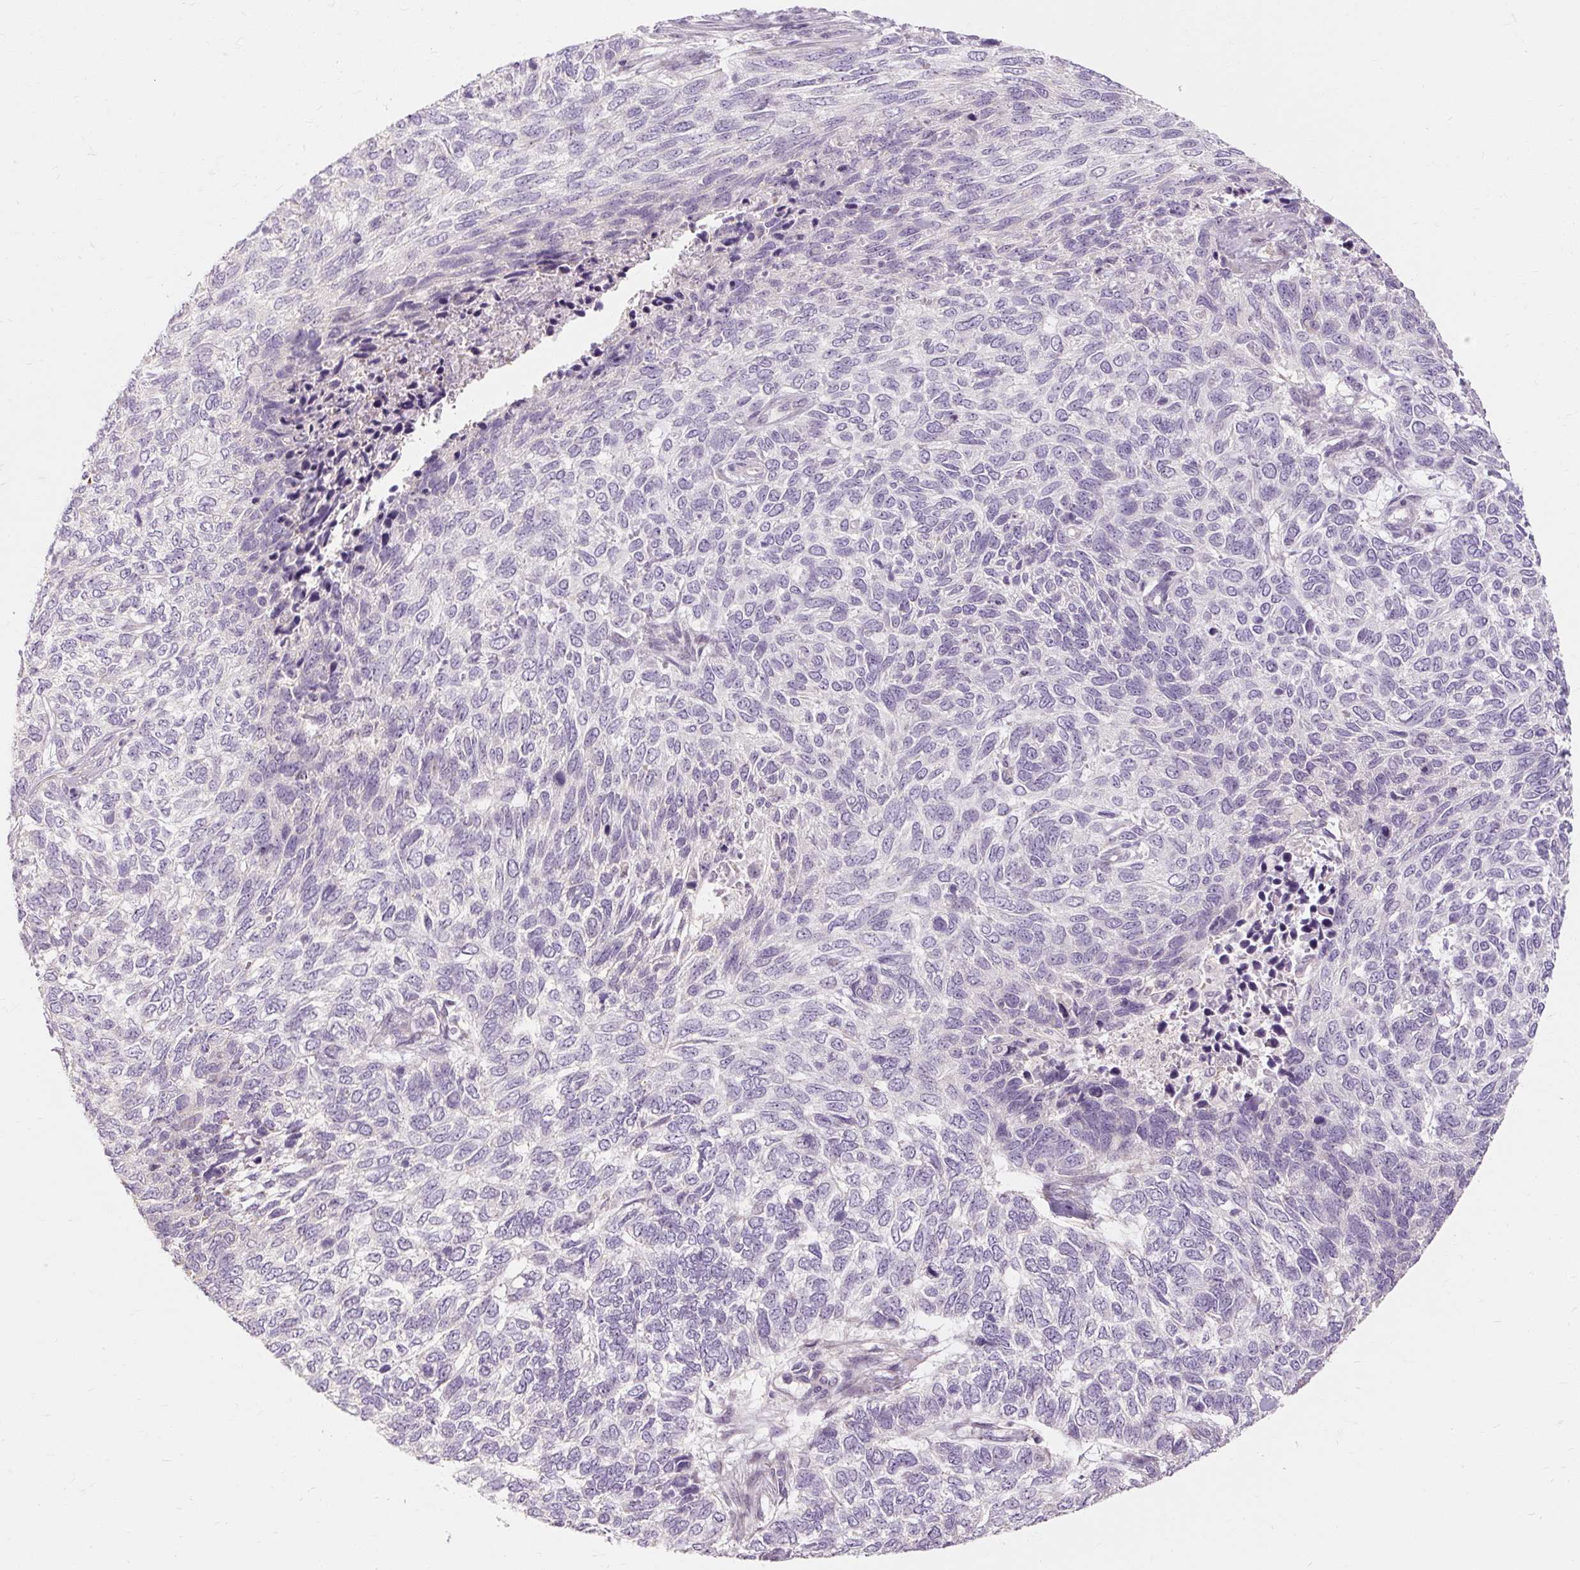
{"staining": {"intensity": "negative", "quantity": "none", "location": "none"}, "tissue": "skin cancer", "cell_type": "Tumor cells", "image_type": "cancer", "snomed": [{"axis": "morphology", "description": "Basal cell carcinoma"}, {"axis": "topography", "description": "Skin"}], "caption": "Immunohistochemical staining of skin cancer reveals no significant positivity in tumor cells. (Brightfield microscopy of DAB (3,3'-diaminobenzidine) immunohistochemistry at high magnification).", "gene": "CAPN3", "patient": {"sex": "female", "age": 65}}